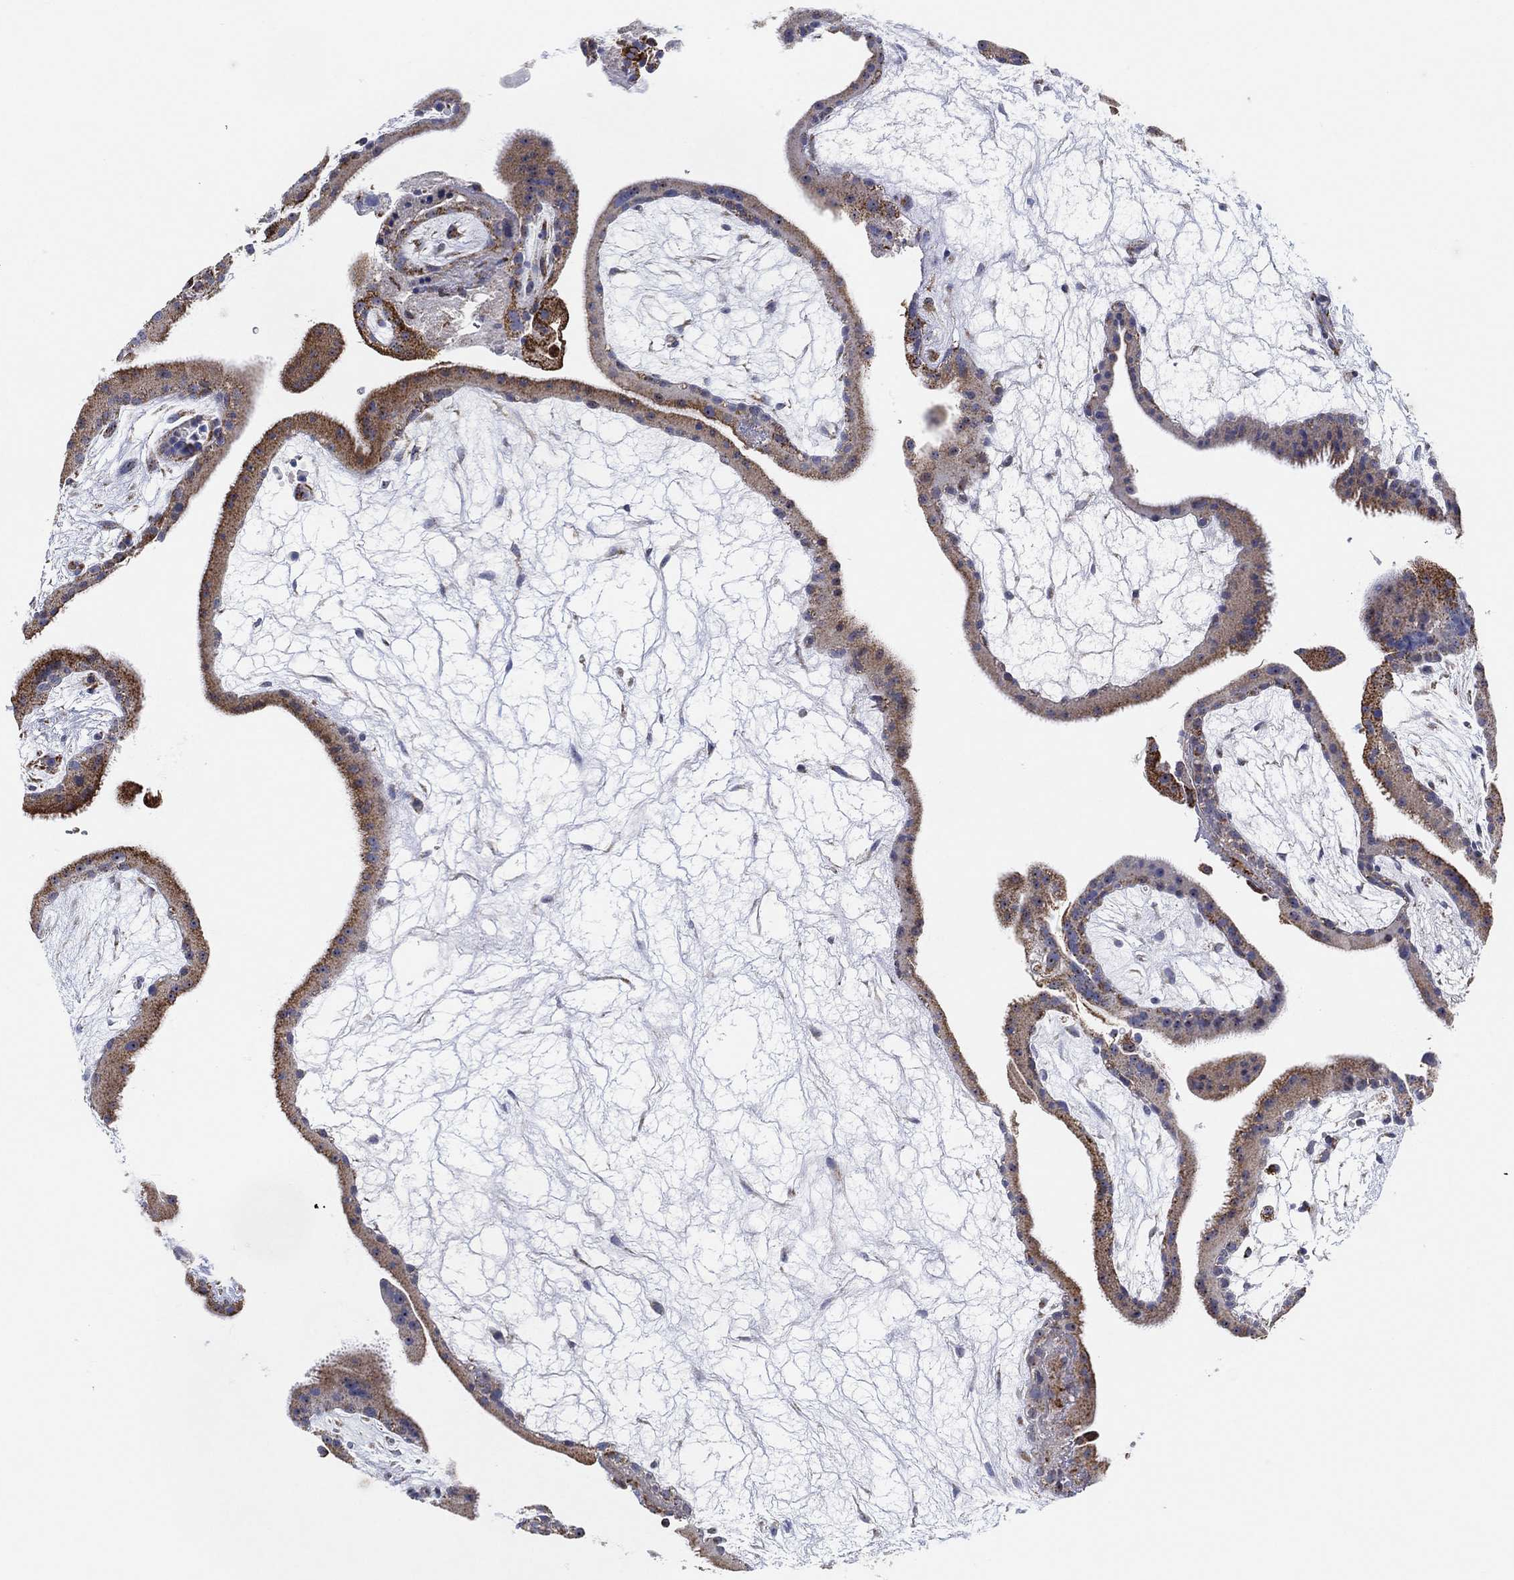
{"staining": {"intensity": "weak", "quantity": "<25%", "location": "cytoplasmic/membranous"}, "tissue": "placenta", "cell_type": "Decidual cells", "image_type": "normal", "snomed": [{"axis": "morphology", "description": "Normal tissue, NOS"}, {"axis": "topography", "description": "Placenta"}], "caption": "Immunohistochemistry of normal human placenta demonstrates no positivity in decidual cells.", "gene": "GCAT", "patient": {"sex": "female", "age": 19}}